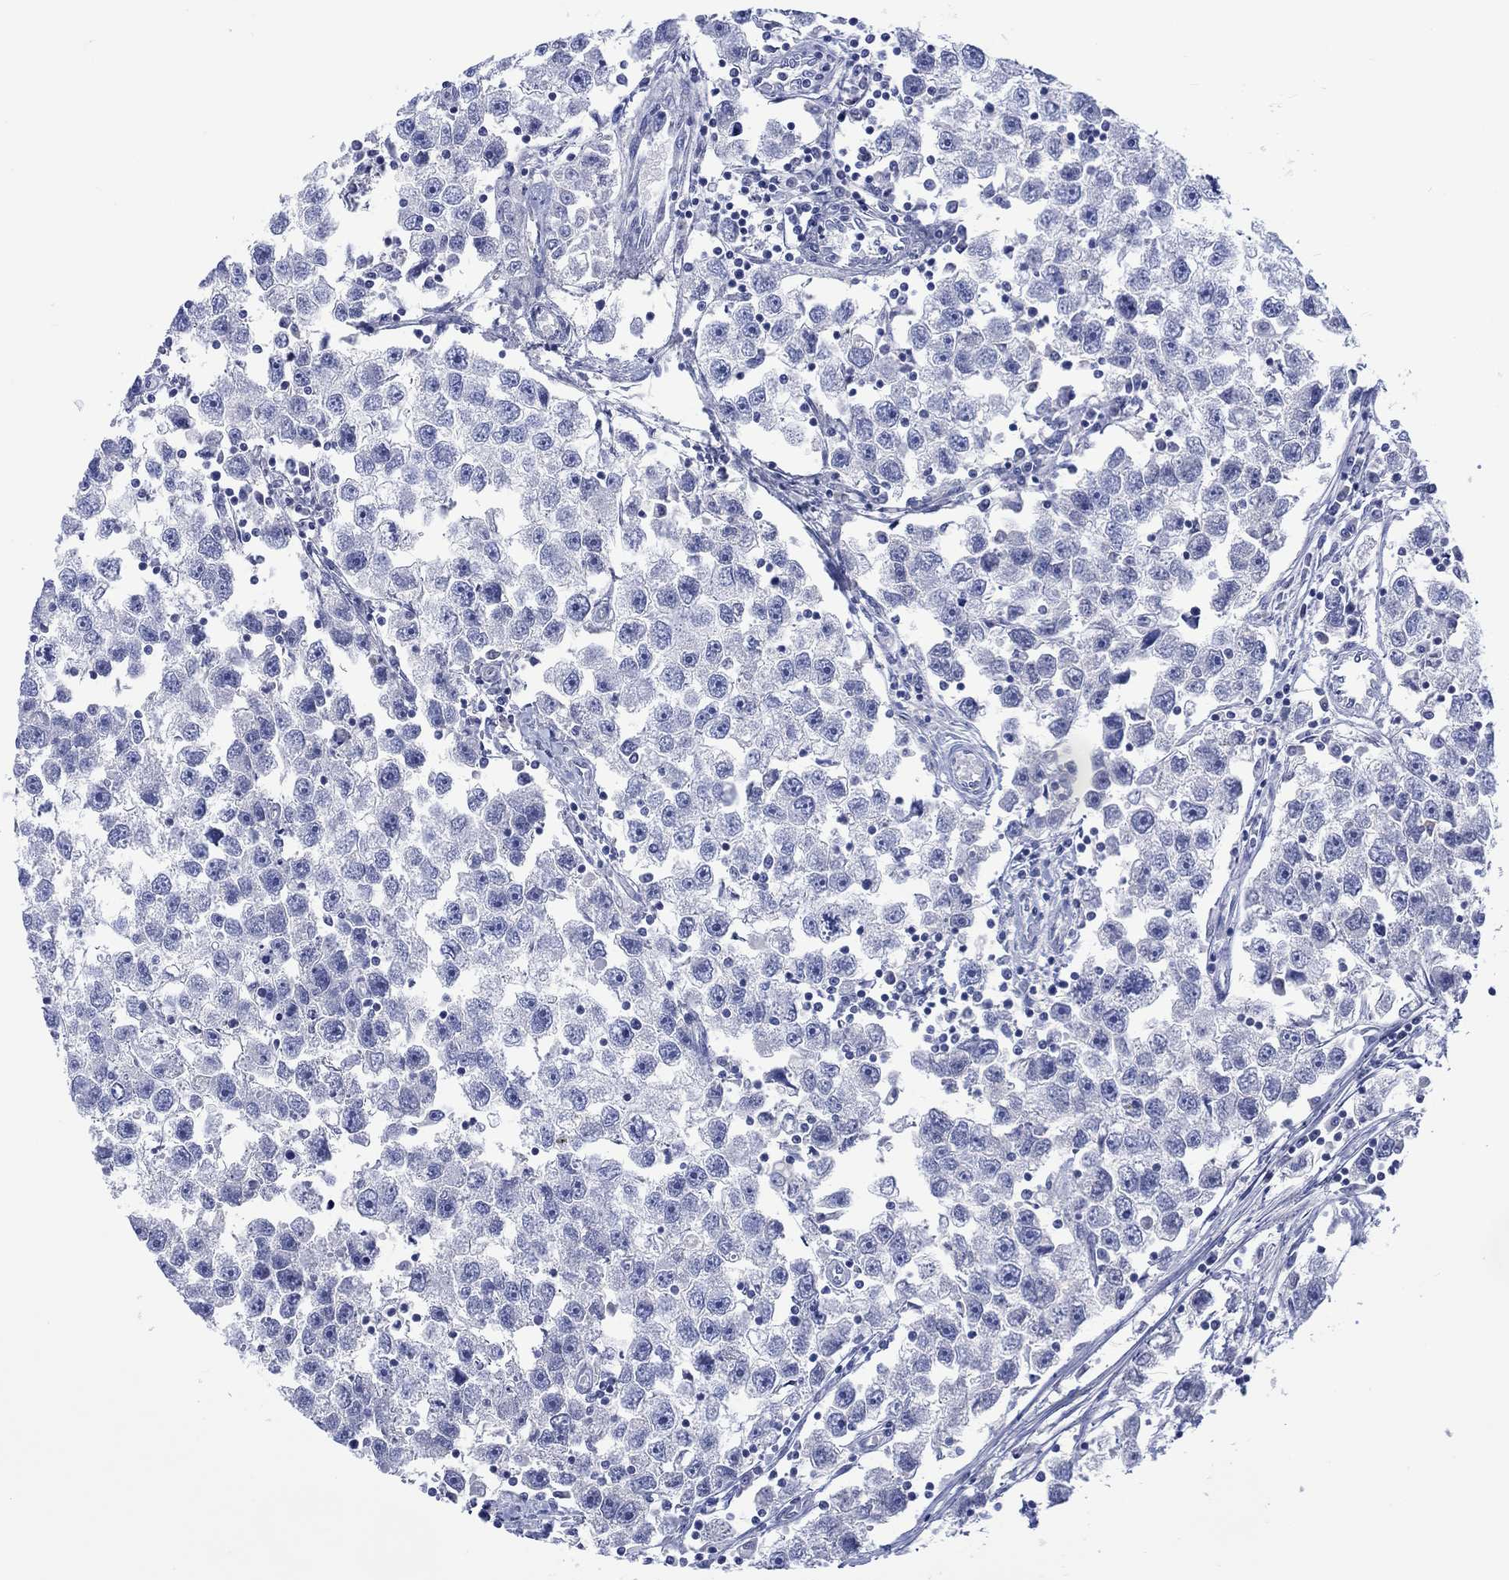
{"staining": {"intensity": "negative", "quantity": "none", "location": "none"}, "tissue": "testis cancer", "cell_type": "Tumor cells", "image_type": "cancer", "snomed": [{"axis": "morphology", "description": "Seminoma, NOS"}, {"axis": "topography", "description": "Testis"}], "caption": "Tumor cells show no significant protein positivity in seminoma (testis). (DAB IHC with hematoxylin counter stain).", "gene": "TOMM20L", "patient": {"sex": "male", "age": 30}}